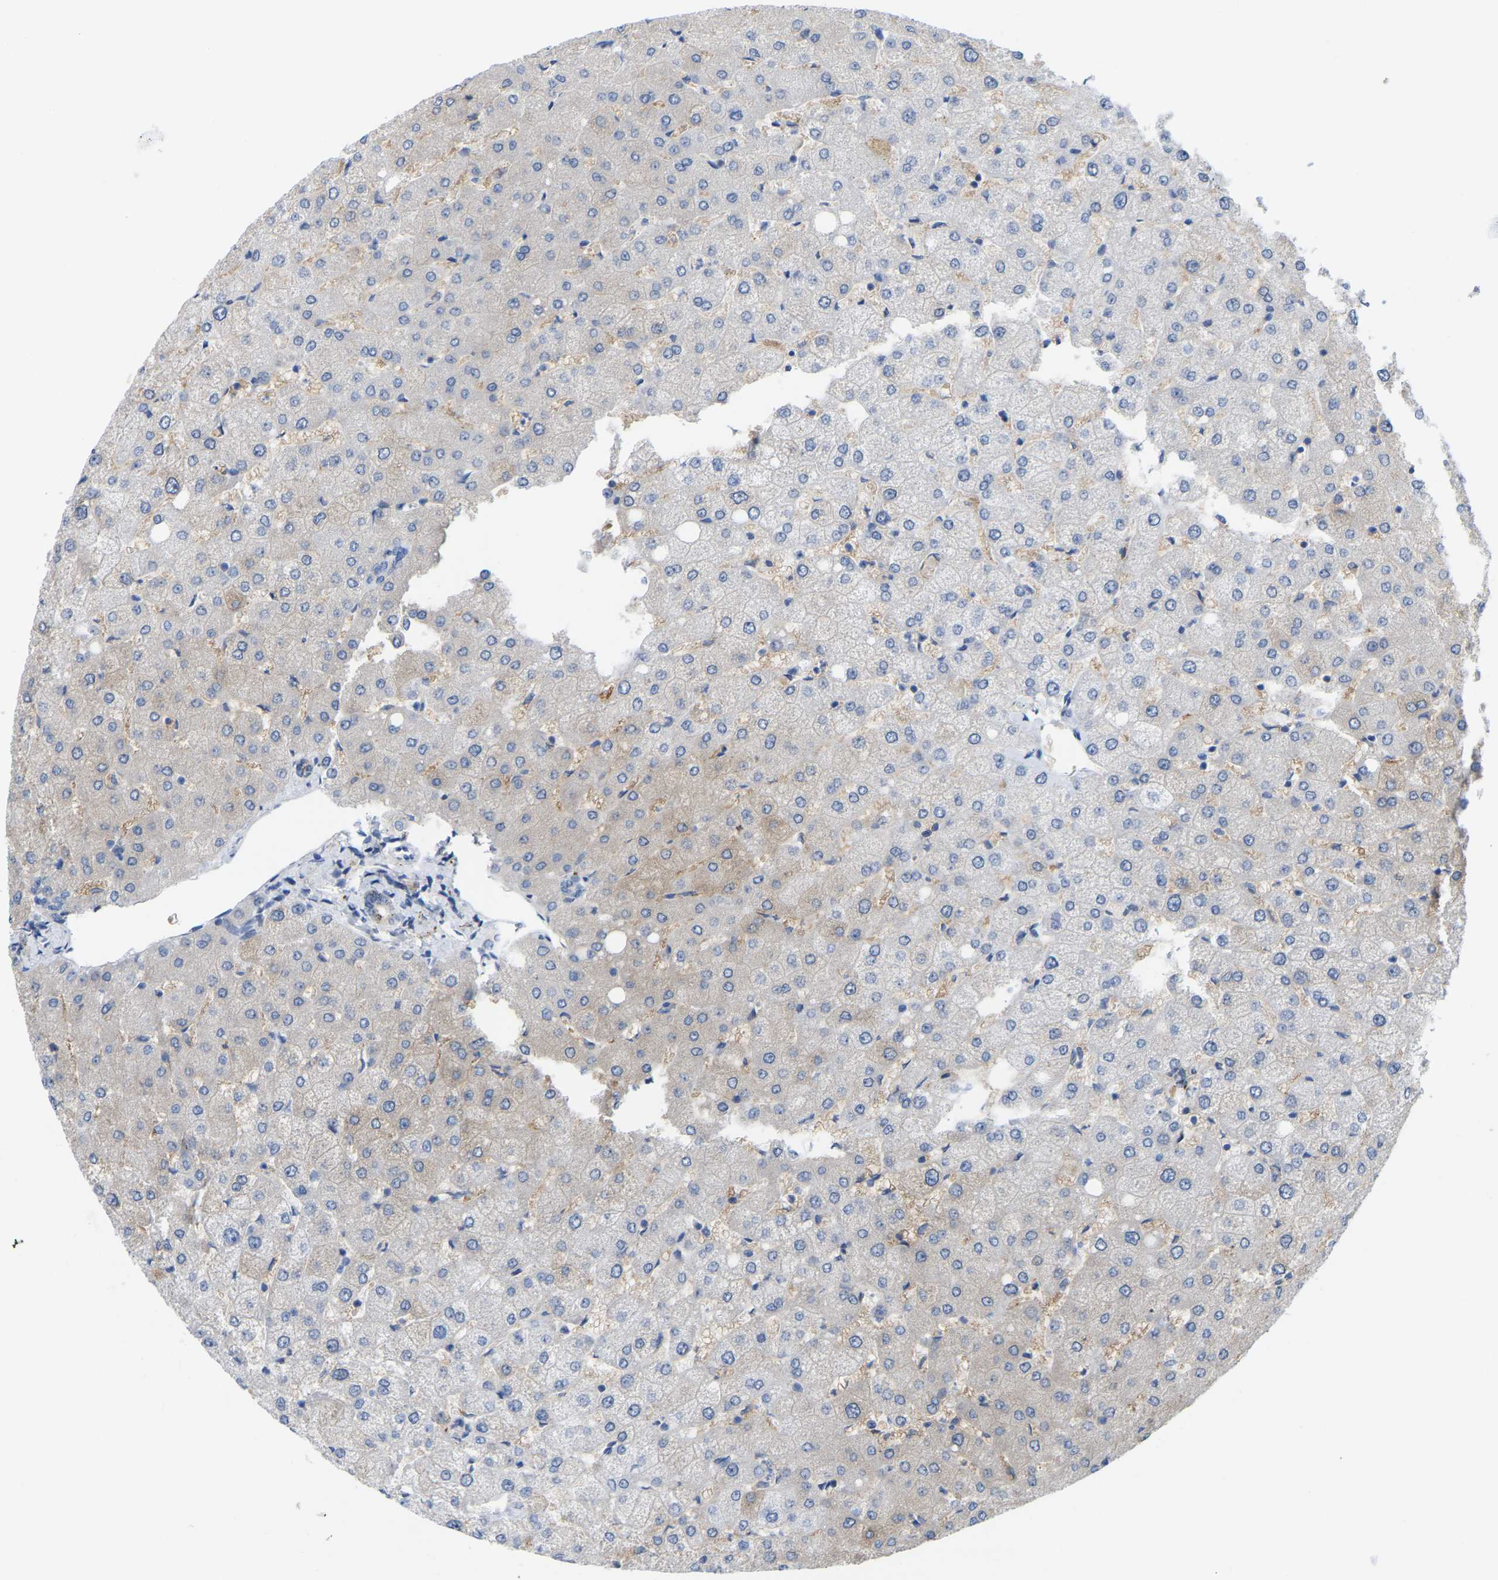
{"staining": {"intensity": "negative", "quantity": "none", "location": "none"}, "tissue": "liver", "cell_type": "Cholangiocytes", "image_type": "normal", "snomed": [{"axis": "morphology", "description": "Normal tissue, NOS"}, {"axis": "topography", "description": "Liver"}], "caption": "High magnification brightfield microscopy of benign liver stained with DAB (brown) and counterstained with hematoxylin (blue): cholangiocytes show no significant staining.", "gene": "ABTB2", "patient": {"sex": "female", "age": 54}}